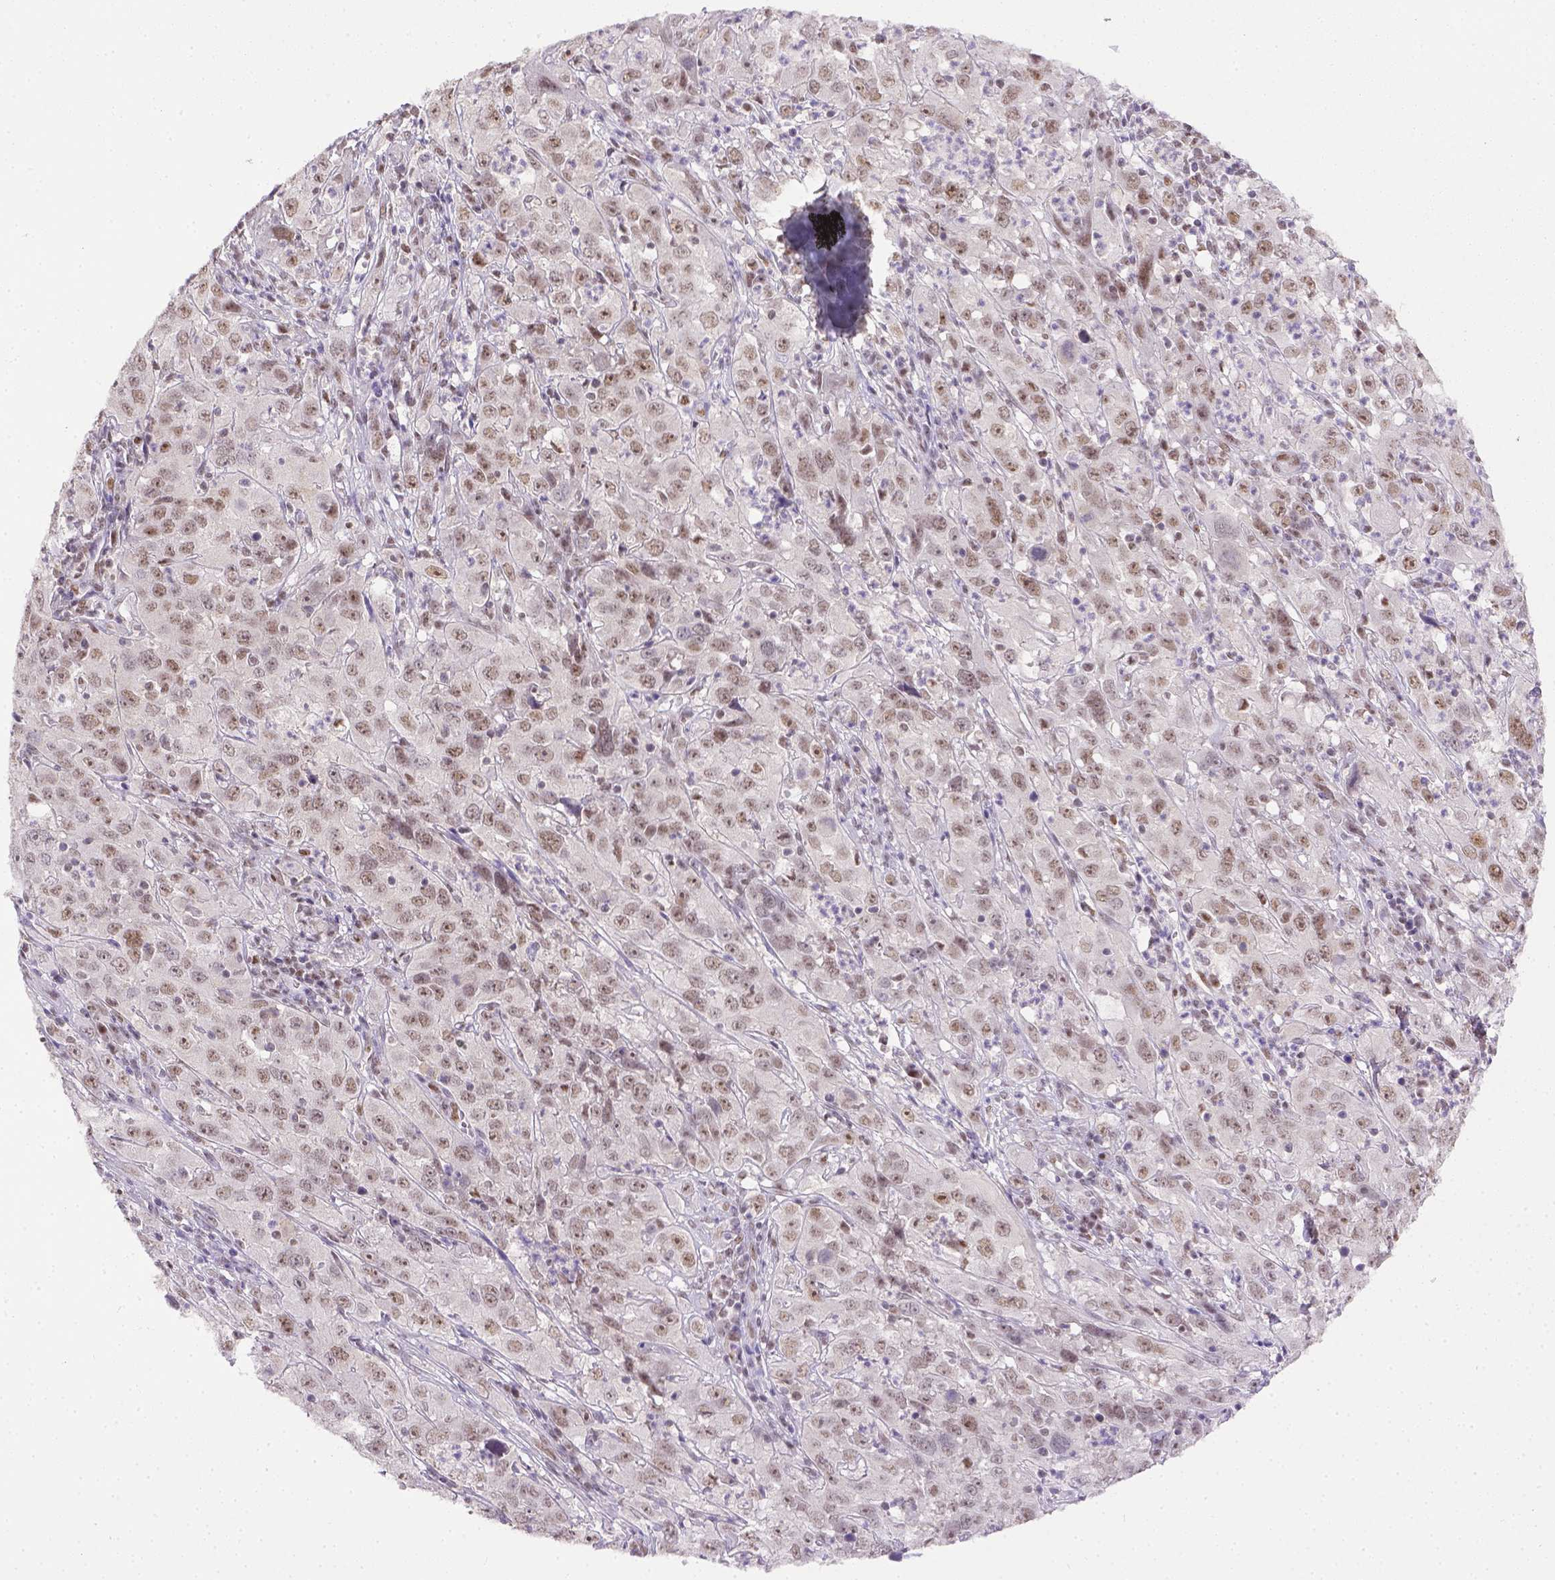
{"staining": {"intensity": "weak", "quantity": ">75%", "location": "nuclear"}, "tissue": "cervical cancer", "cell_type": "Tumor cells", "image_type": "cancer", "snomed": [{"axis": "morphology", "description": "Squamous cell carcinoma, NOS"}, {"axis": "topography", "description": "Cervix"}], "caption": "A low amount of weak nuclear expression is appreciated in approximately >75% of tumor cells in cervical cancer tissue.", "gene": "ERCC1", "patient": {"sex": "female", "age": 32}}